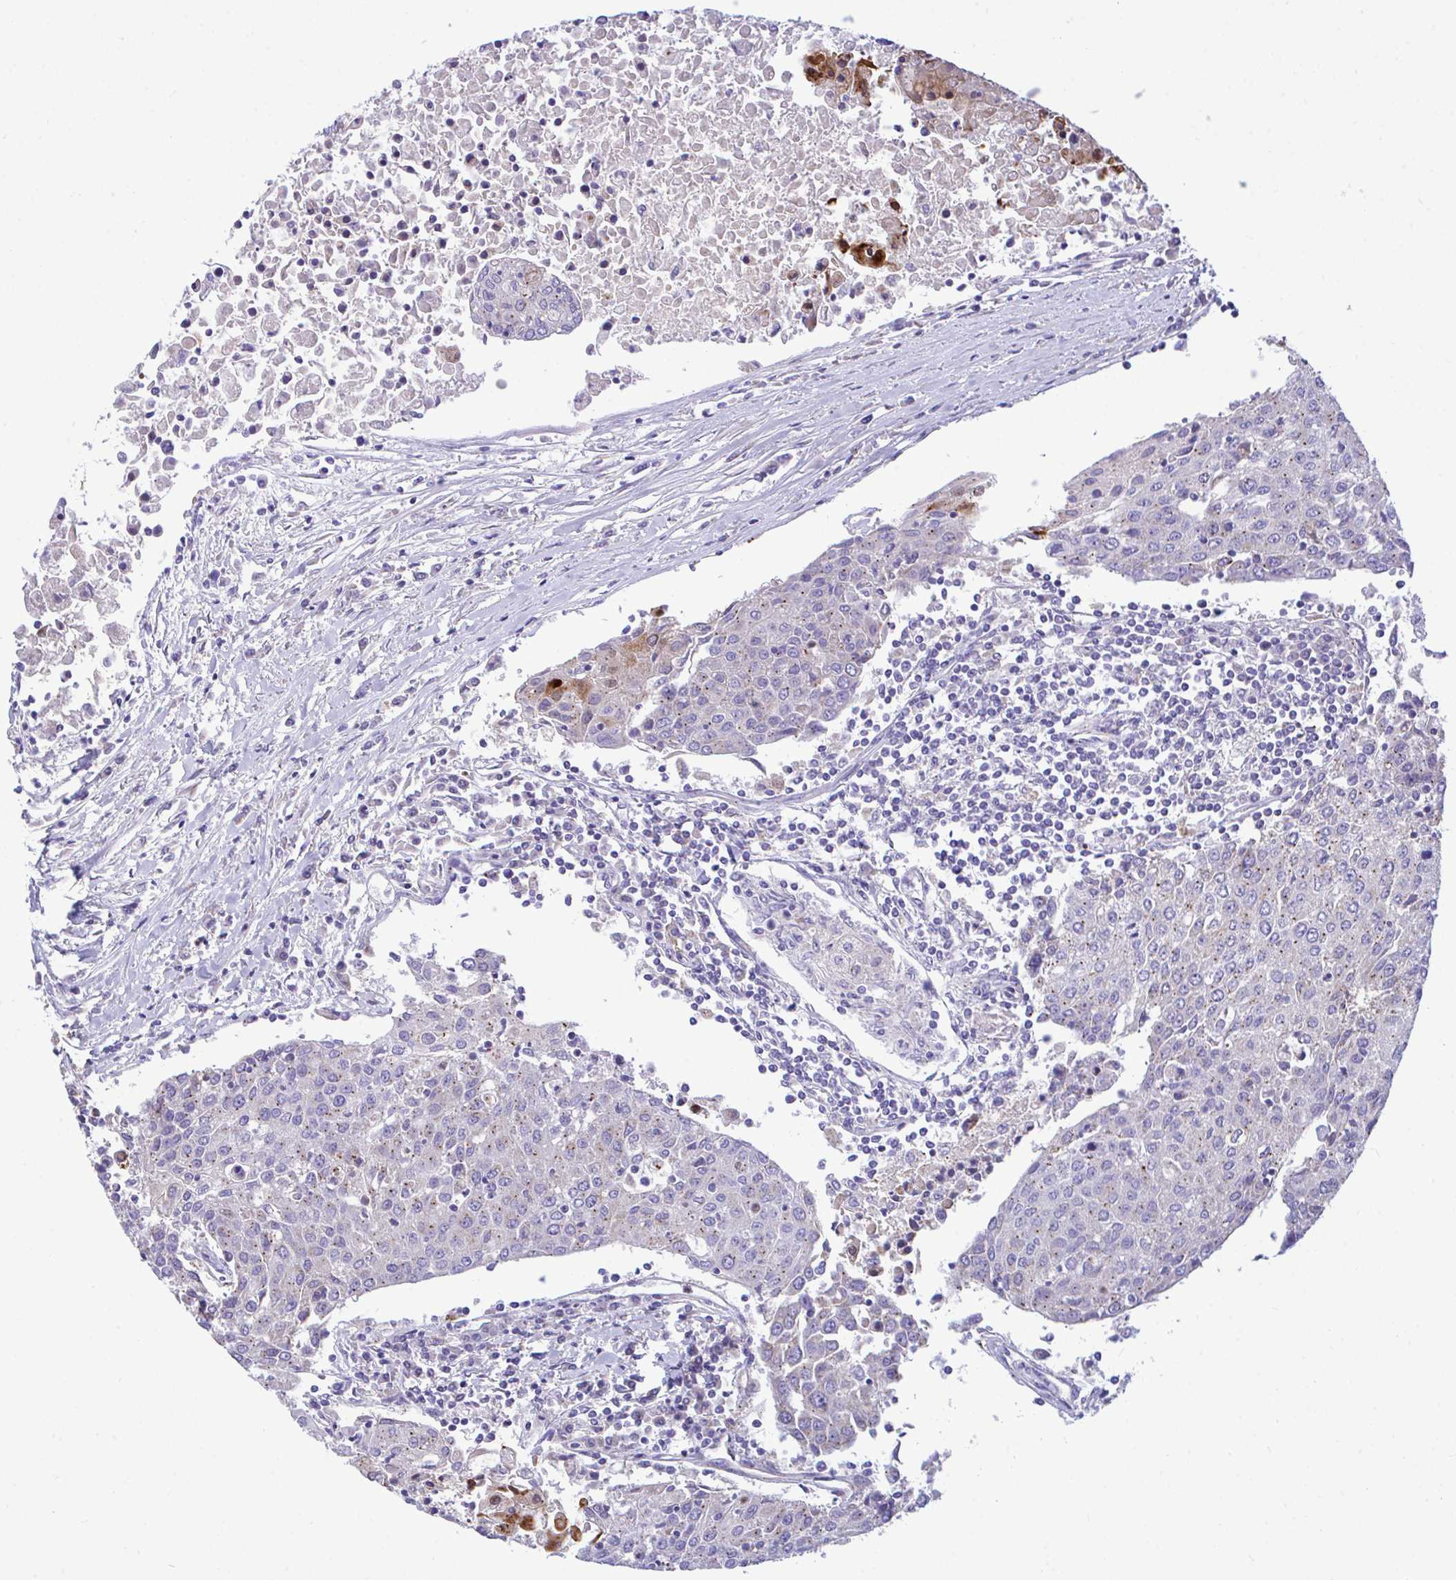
{"staining": {"intensity": "weak", "quantity": "<25%", "location": "cytoplasmic/membranous"}, "tissue": "urothelial cancer", "cell_type": "Tumor cells", "image_type": "cancer", "snomed": [{"axis": "morphology", "description": "Urothelial carcinoma, High grade"}, {"axis": "topography", "description": "Urinary bladder"}], "caption": "A high-resolution micrograph shows immunohistochemistry (IHC) staining of urothelial carcinoma (high-grade), which displays no significant staining in tumor cells.", "gene": "MRPS16", "patient": {"sex": "female", "age": 85}}